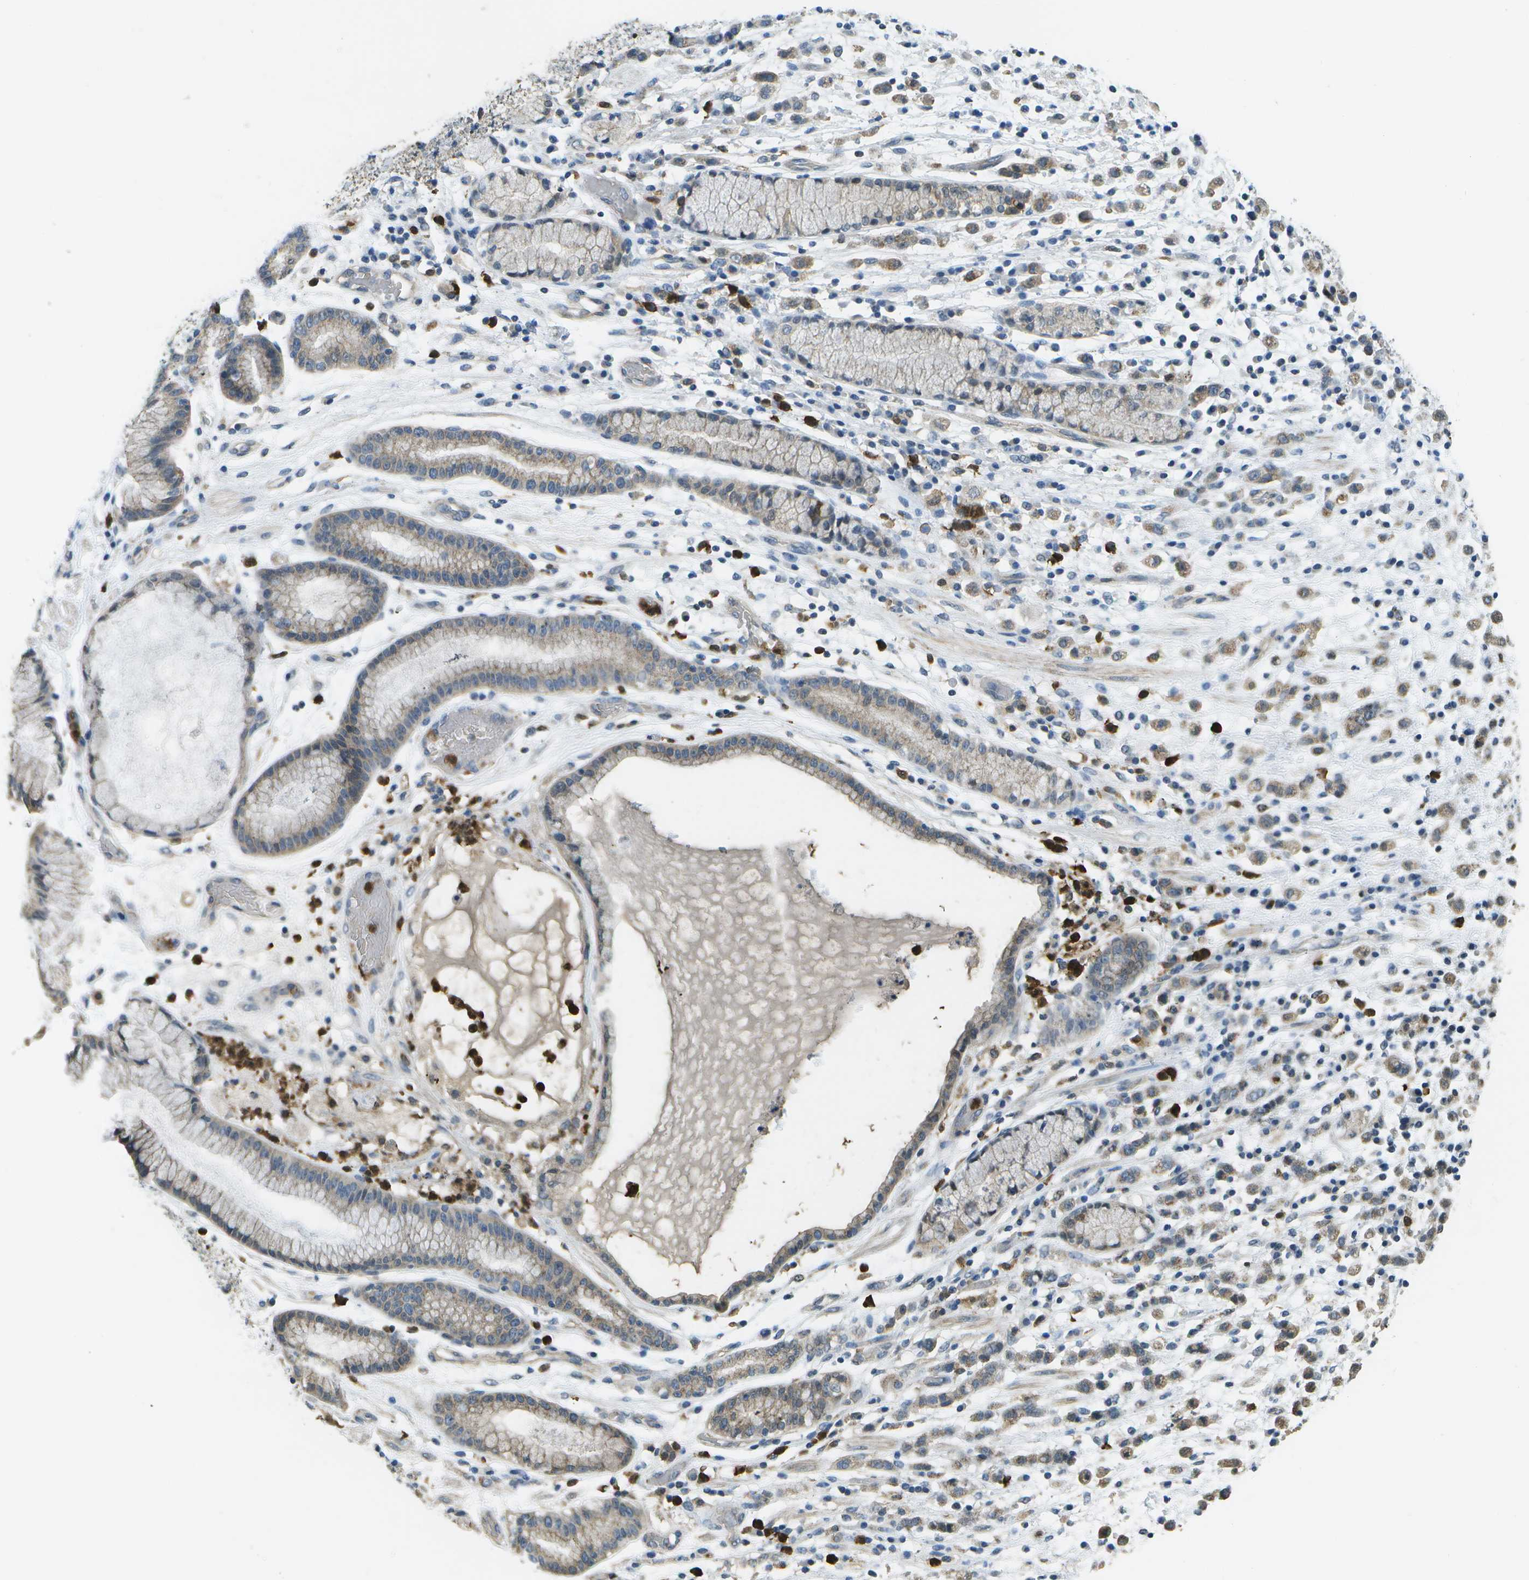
{"staining": {"intensity": "weak", "quantity": ">75%", "location": "cytoplasmic/membranous"}, "tissue": "stomach cancer", "cell_type": "Tumor cells", "image_type": "cancer", "snomed": [{"axis": "morphology", "description": "Adenocarcinoma, NOS"}, {"axis": "topography", "description": "Stomach, lower"}], "caption": "Protein expression analysis of human stomach adenocarcinoma reveals weak cytoplasmic/membranous expression in approximately >75% of tumor cells. (DAB (3,3'-diaminobenzidine) = brown stain, brightfield microscopy at high magnification).", "gene": "CACHD1", "patient": {"sex": "male", "age": 88}}